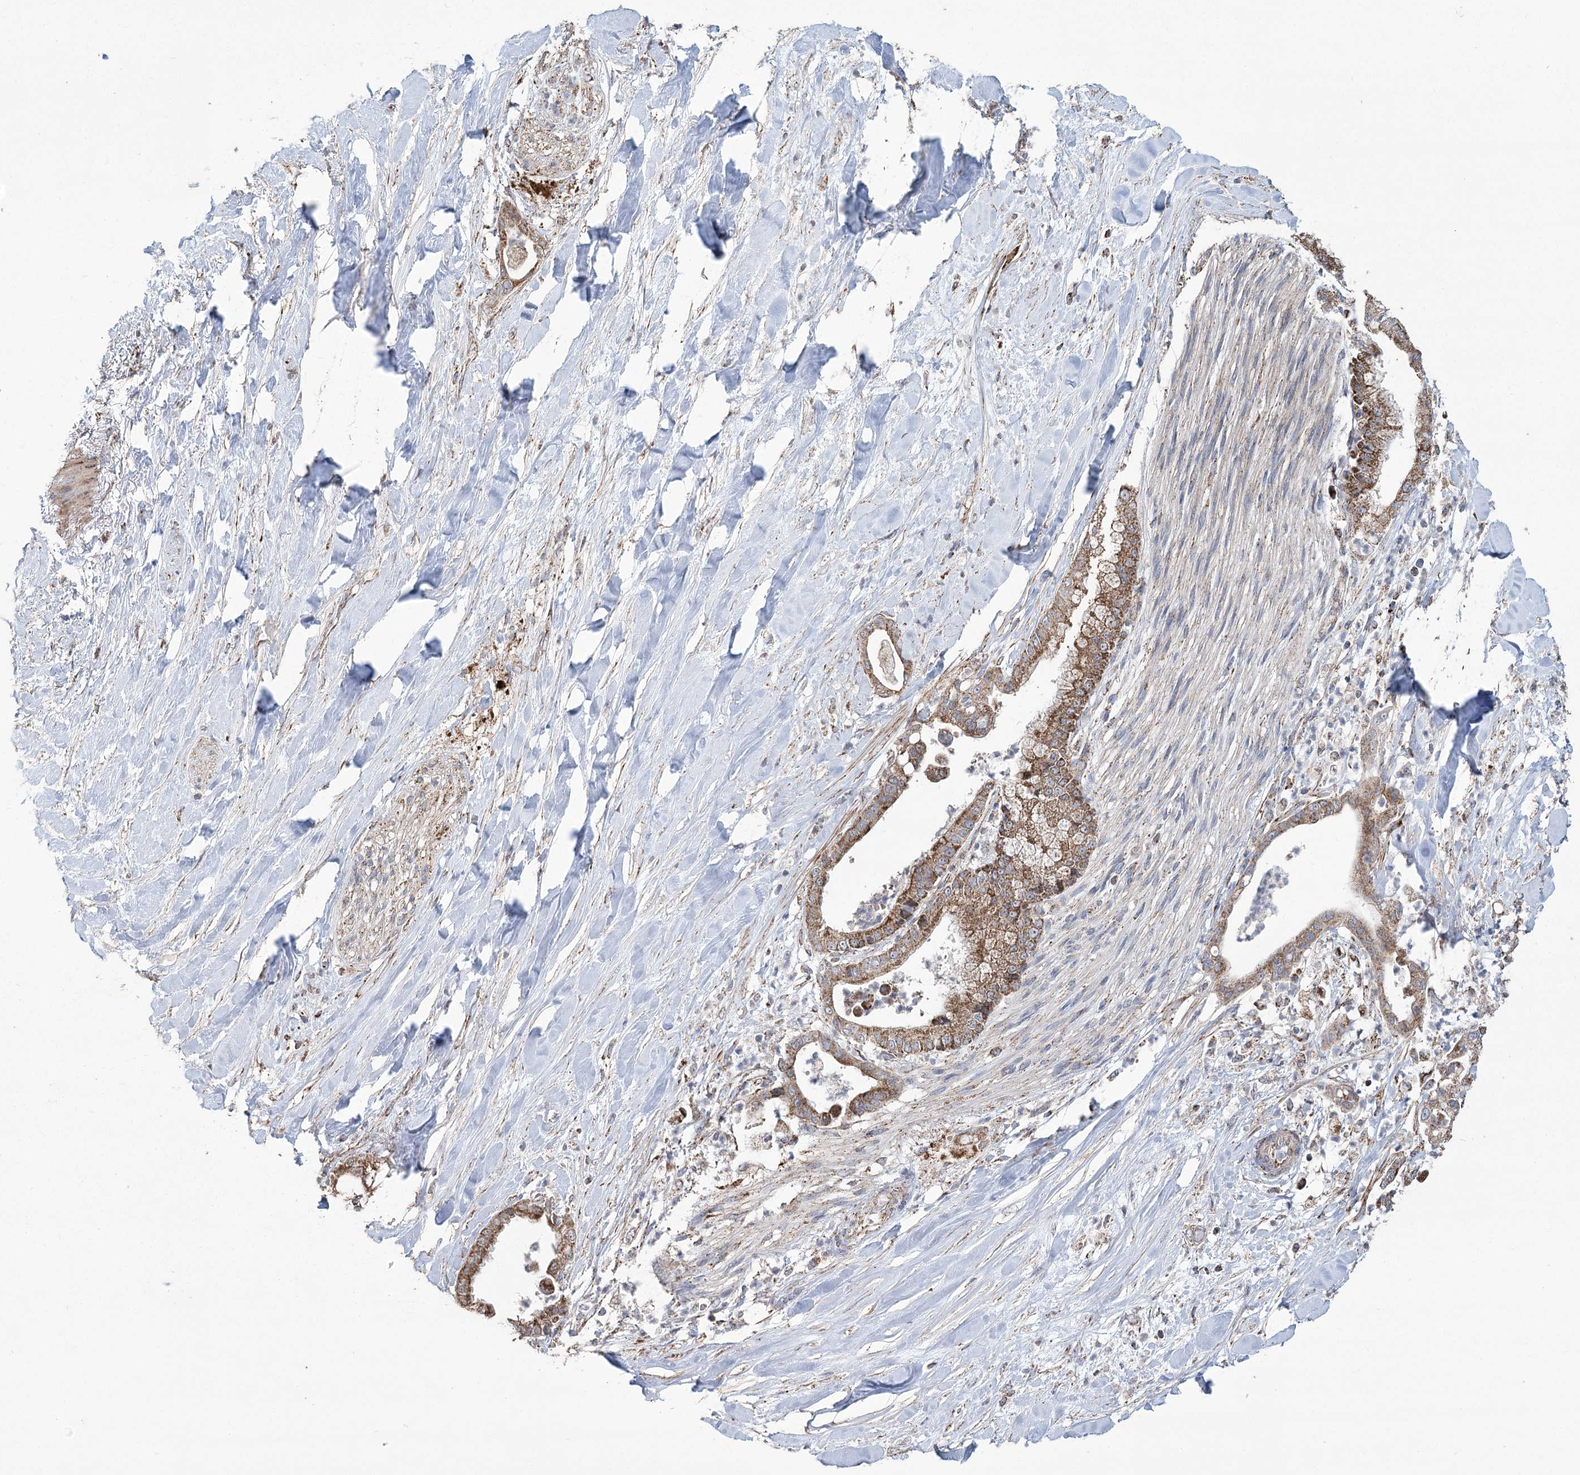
{"staining": {"intensity": "strong", "quantity": ">75%", "location": "cytoplasmic/membranous"}, "tissue": "liver cancer", "cell_type": "Tumor cells", "image_type": "cancer", "snomed": [{"axis": "morphology", "description": "Cholangiocarcinoma"}, {"axis": "topography", "description": "Liver"}], "caption": "DAB immunohistochemical staining of human liver cholangiocarcinoma shows strong cytoplasmic/membranous protein positivity in approximately >75% of tumor cells. Nuclei are stained in blue.", "gene": "RANBP3L", "patient": {"sex": "female", "age": 54}}